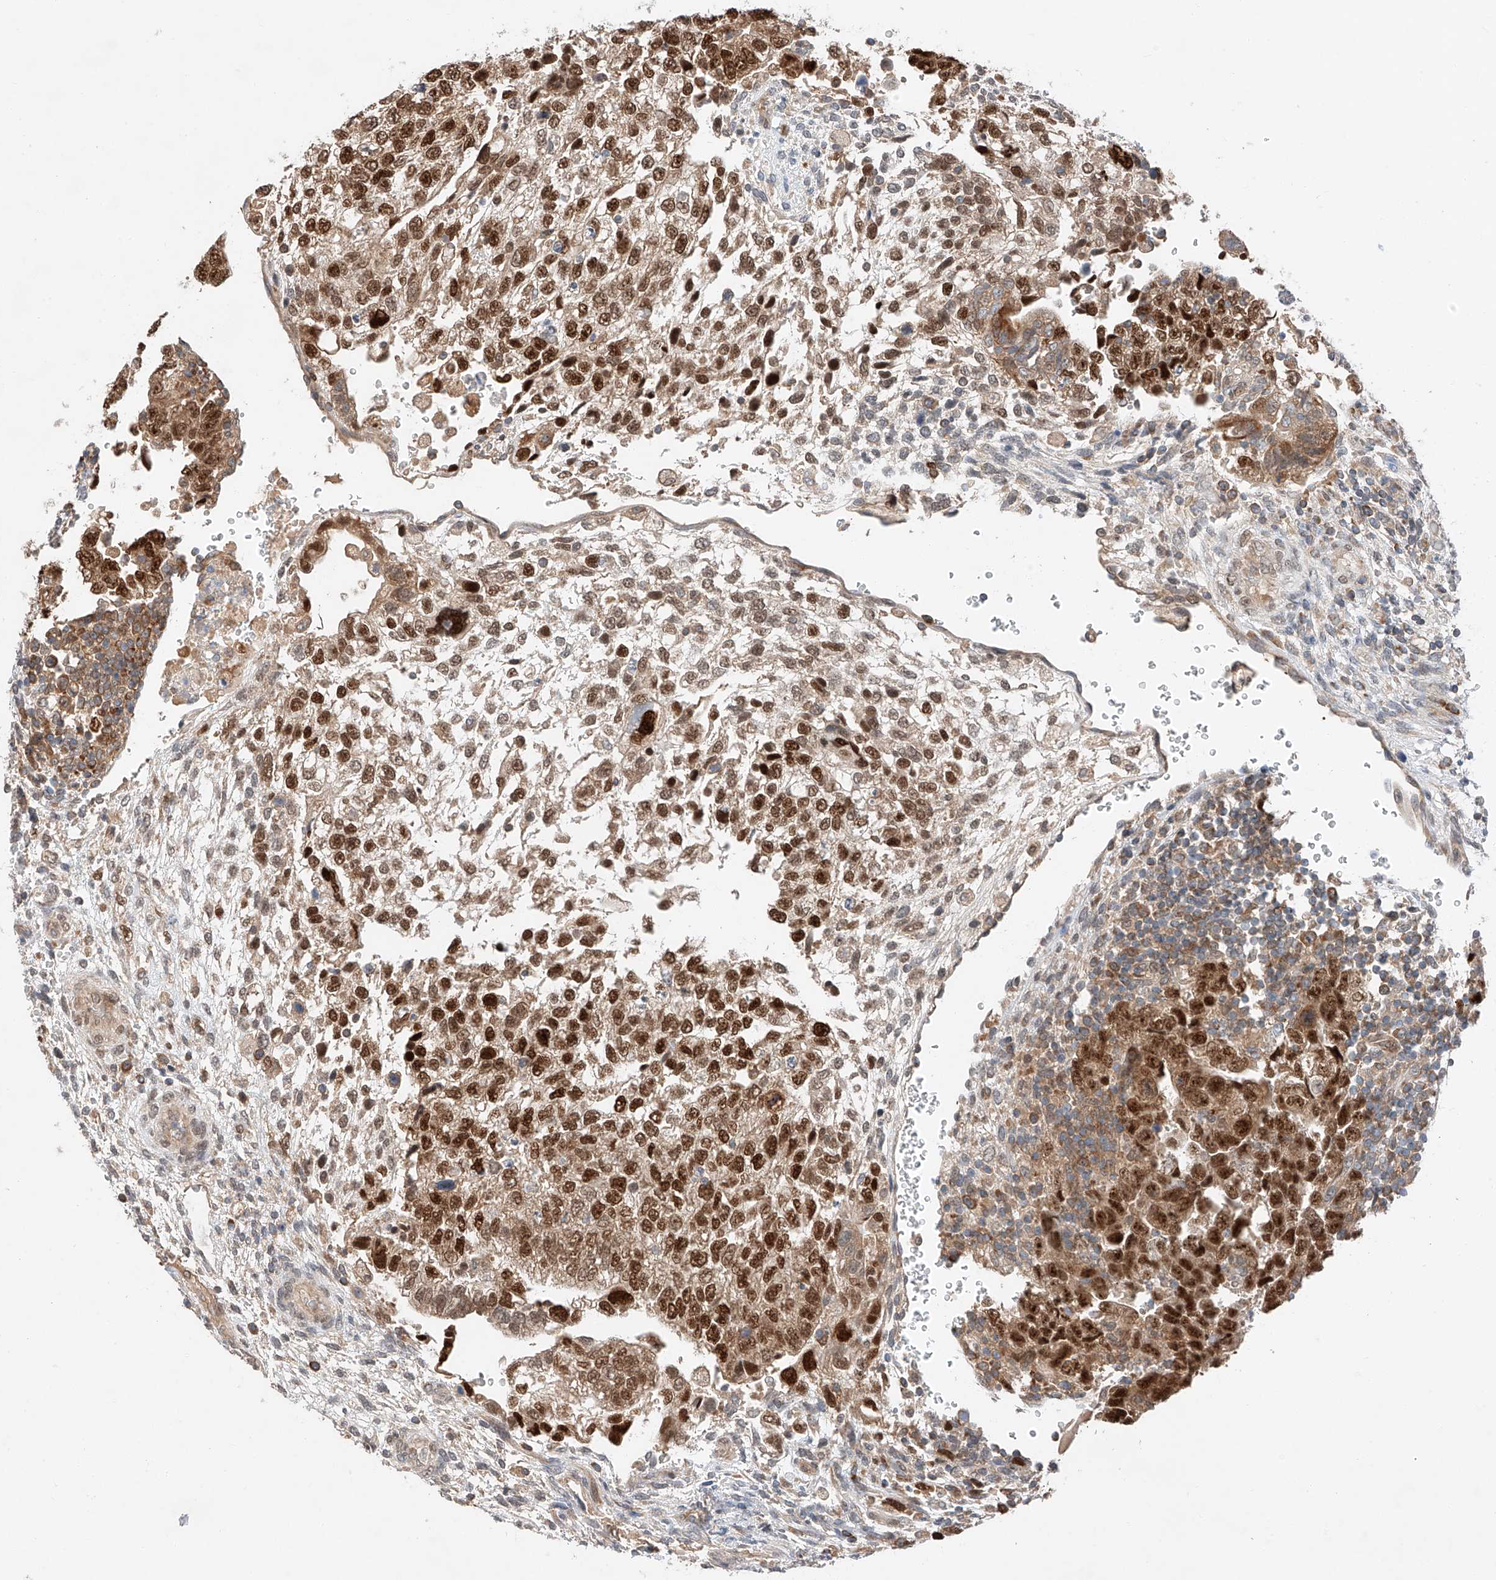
{"staining": {"intensity": "strong", "quantity": ">75%", "location": "cytoplasmic/membranous,nuclear"}, "tissue": "testis cancer", "cell_type": "Tumor cells", "image_type": "cancer", "snomed": [{"axis": "morphology", "description": "Carcinoma, Embryonal, NOS"}, {"axis": "topography", "description": "Testis"}], "caption": "Immunohistochemistry (IHC) of testis cancer (embryonal carcinoma) exhibits high levels of strong cytoplasmic/membranous and nuclear positivity in approximately >75% of tumor cells.", "gene": "RUSC1", "patient": {"sex": "male", "age": 37}}